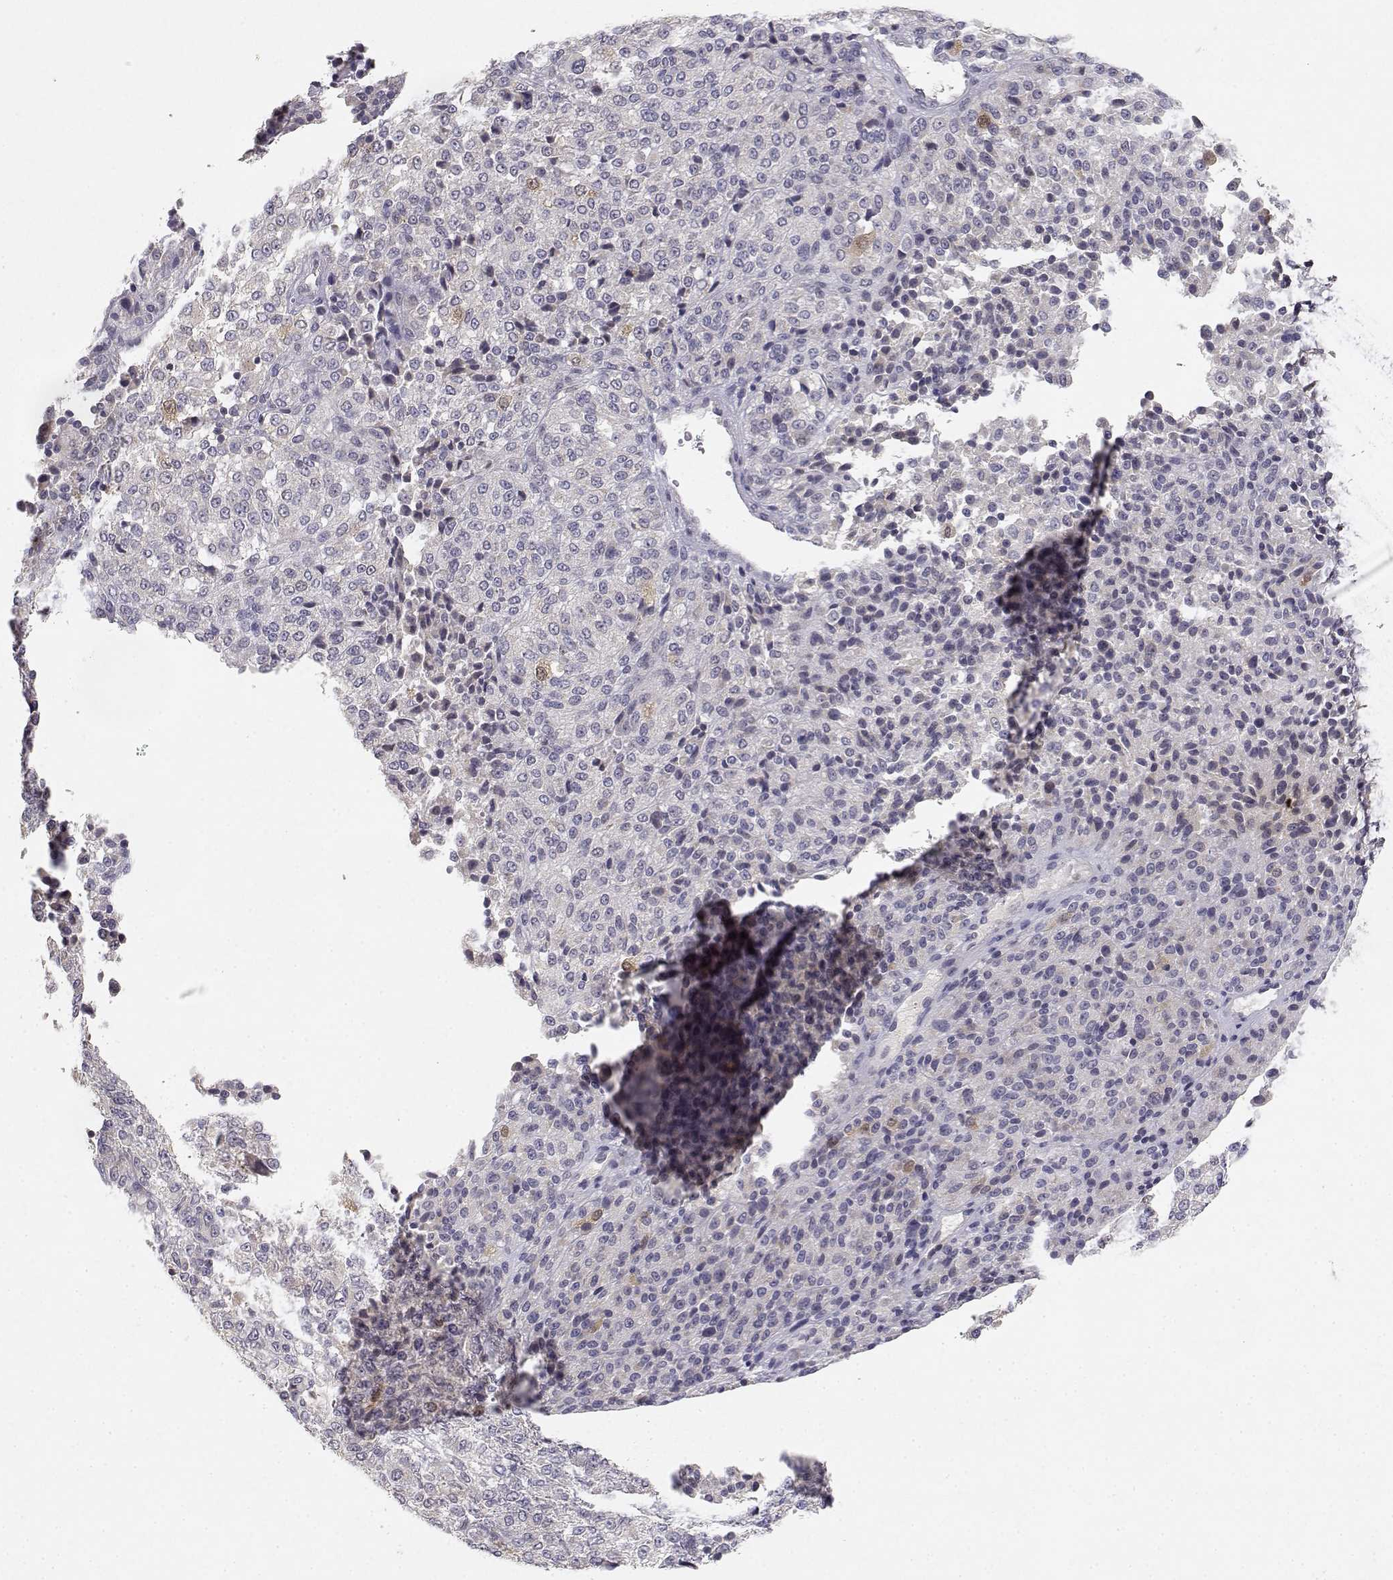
{"staining": {"intensity": "negative", "quantity": "none", "location": "none"}, "tissue": "melanoma", "cell_type": "Tumor cells", "image_type": "cancer", "snomed": [{"axis": "morphology", "description": "Malignant melanoma, Metastatic site"}, {"axis": "topography", "description": "Brain"}], "caption": "This is a micrograph of immunohistochemistry staining of malignant melanoma (metastatic site), which shows no expression in tumor cells.", "gene": "RAD51", "patient": {"sex": "female", "age": 56}}